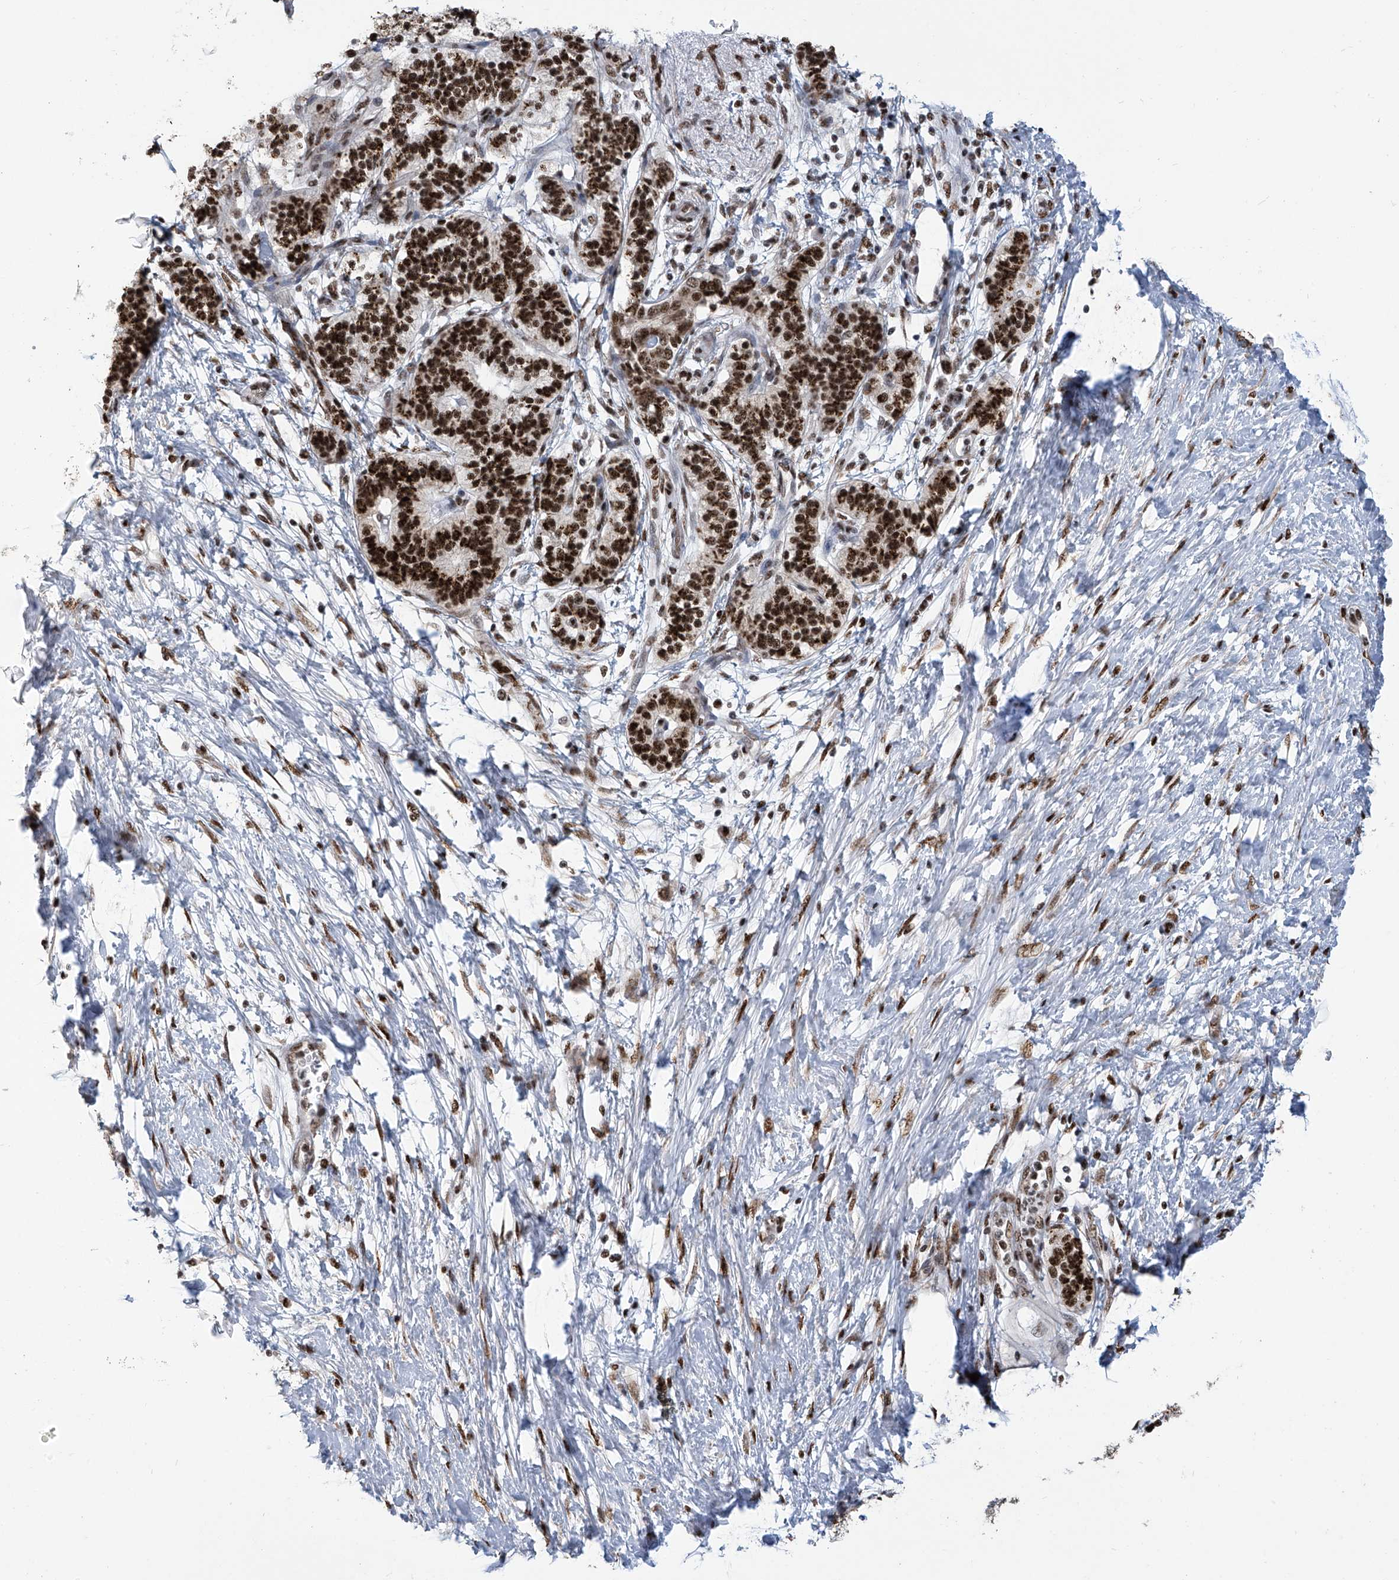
{"staining": {"intensity": "strong", "quantity": ">75%", "location": "nuclear"}, "tissue": "pancreatic cancer", "cell_type": "Tumor cells", "image_type": "cancer", "snomed": [{"axis": "morphology", "description": "Adenocarcinoma, NOS"}, {"axis": "topography", "description": "Pancreas"}], "caption": "Immunohistochemical staining of human pancreatic cancer (adenocarcinoma) shows high levels of strong nuclear expression in about >75% of tumor cells.", "gene": "APLF", "patient": {"sex": "male", "age": 50}}